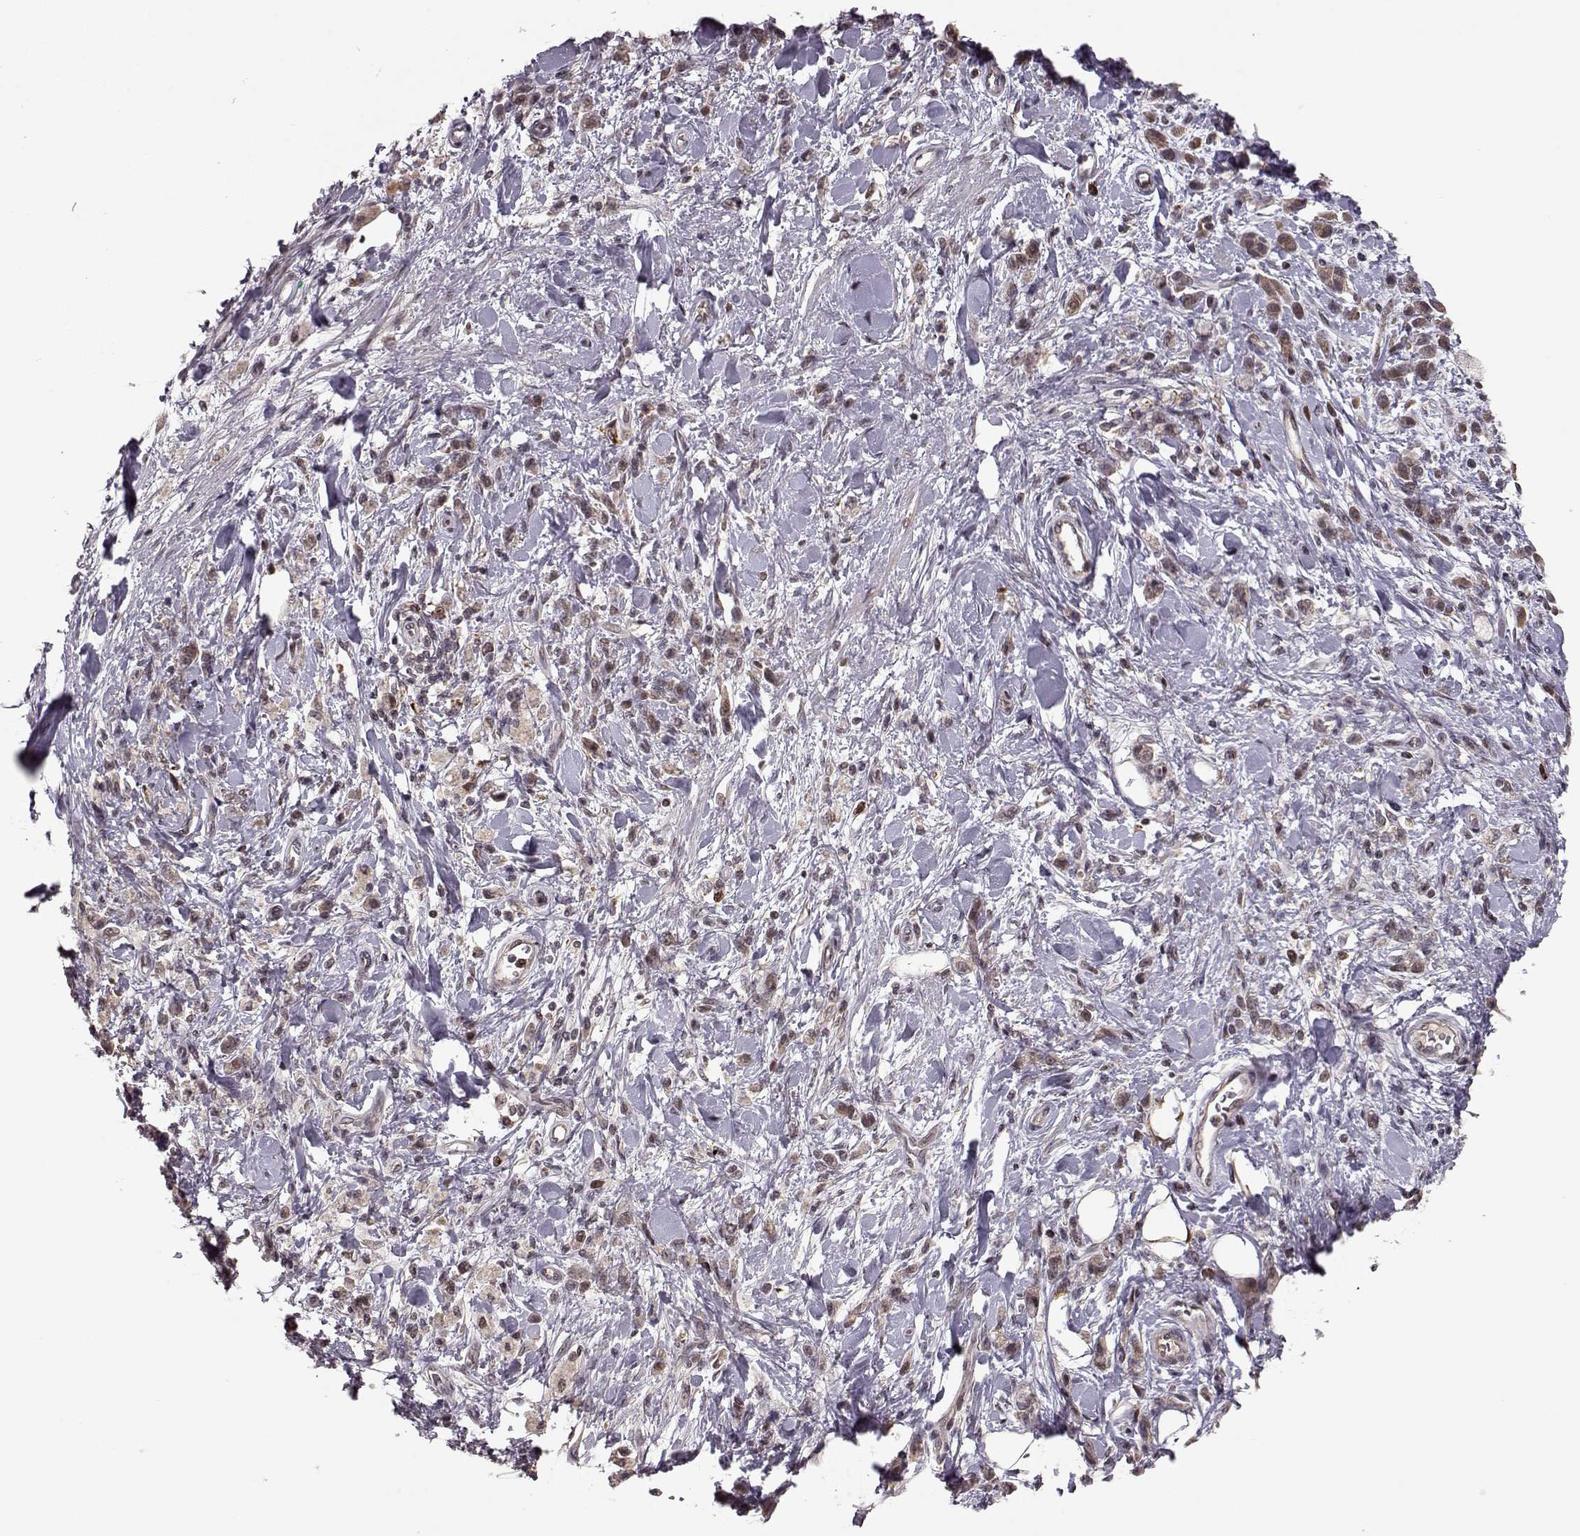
{"staining": {"intensity": "moderate", "quantity": ">75%", "location": "cytoplasmic/membranous"}, "tissue": "stomach cancer", "cell_type": "Tumor cells", "image_type": "cancer", "snomed": [{"axis": "morphology", "description": "Adenocarcinoma, NOS"}, {"axis": "topography", "description": "Stomach"}], "caption": "Protein expression analysis of stomach adenocarcinoma displays moderate cytoplasmic/membranous positivity in approximately >75% of tumor cells. Nuclei are stained in blue.", "gene": "ELOVL5", "patient": {"sex": "male", "age": 77}}